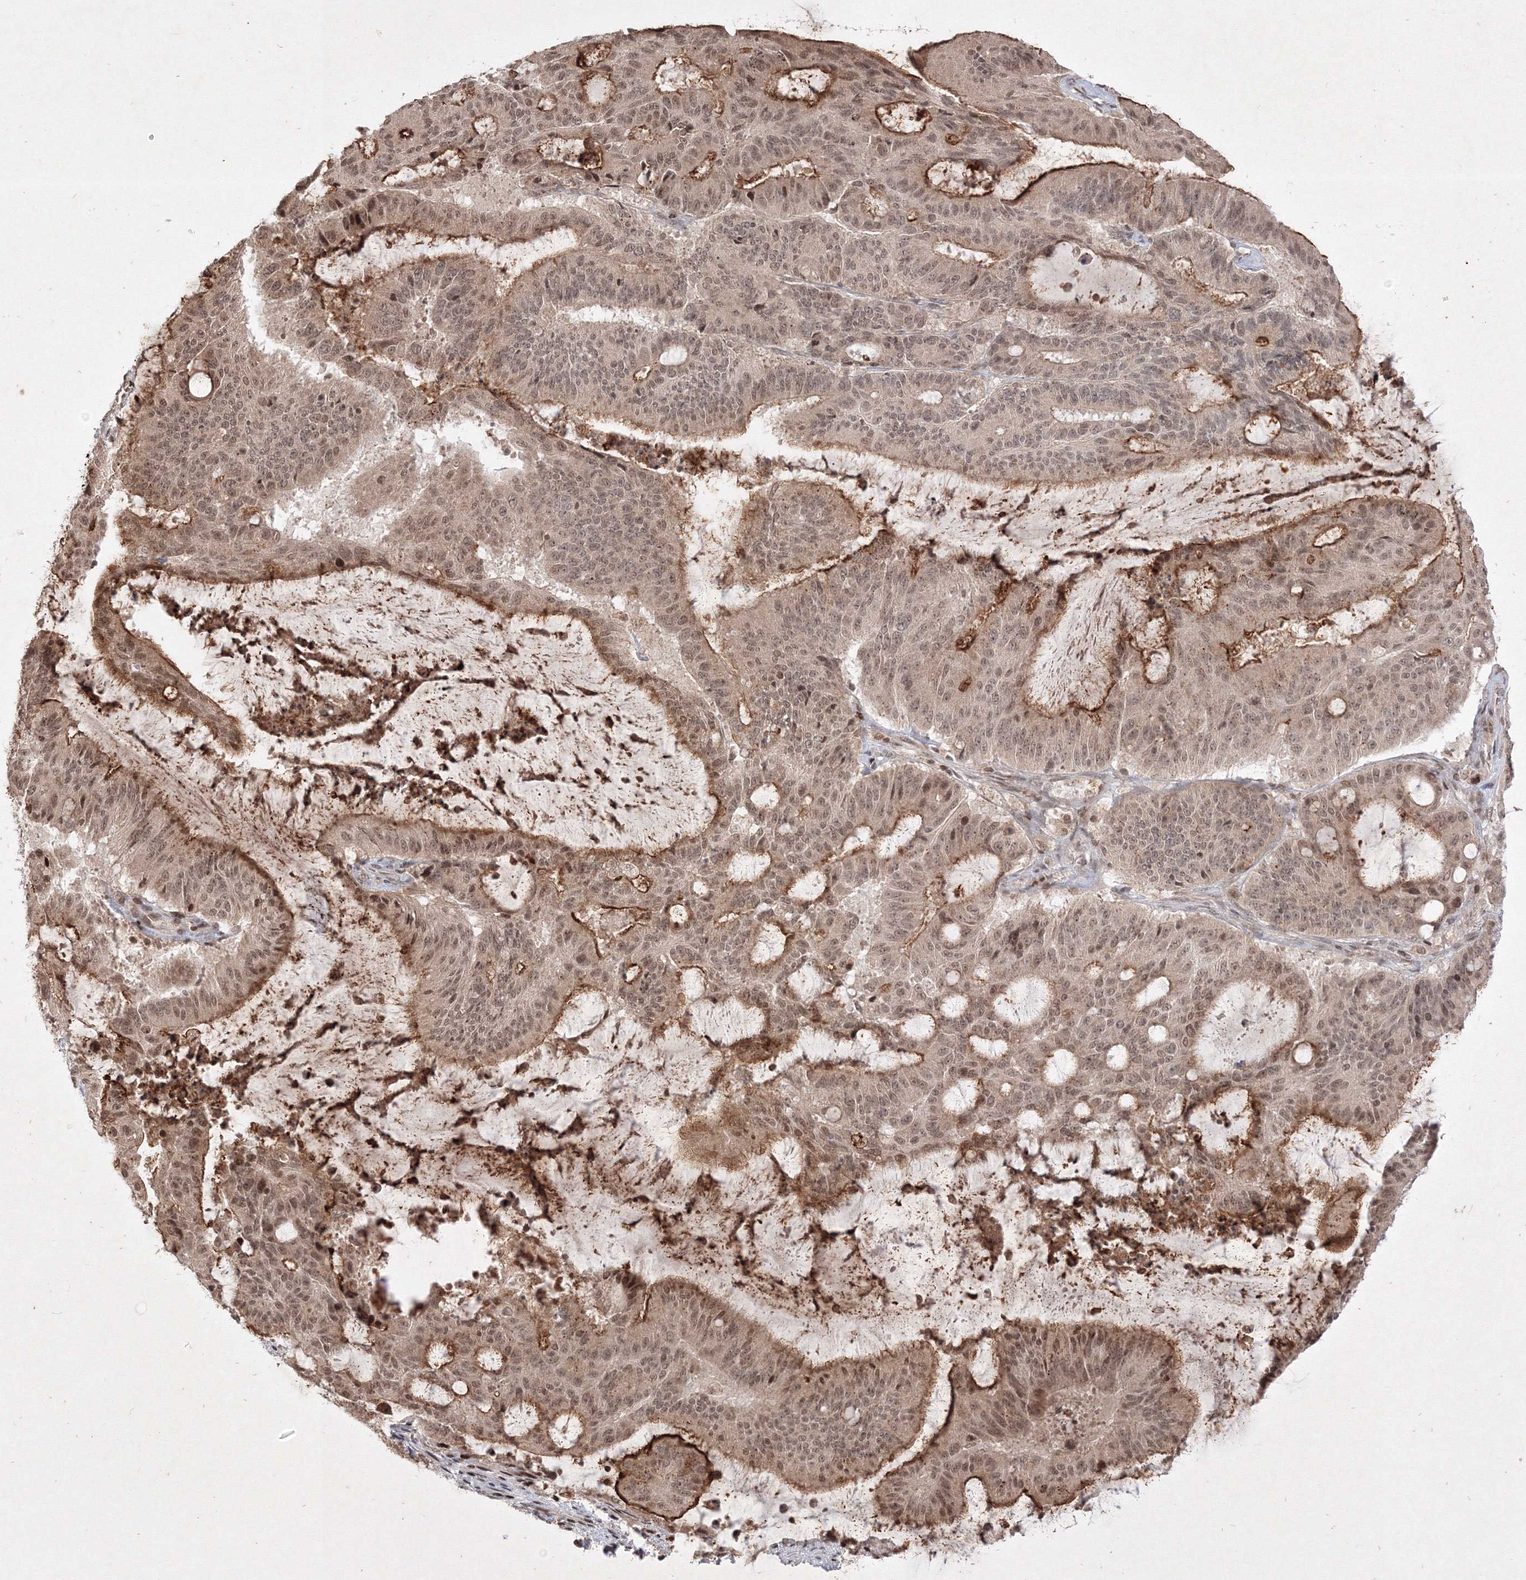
{"staining": {"intensity": "moderate", "quantity": "25%-75%", "location": "cytoplasmic/membranous,nuclear"}, "tissue": "liver cancer", "cell_type": "Tumor cells", "image_type": "cancer", "snomed": [{"axis": "morphology", "description": "Normal tissue, NOS"}, {"axis": "morphology", "description": "Cholangiocarcinoma"}, {"axis": "topography", "description": "Liver"}, {"axis": "topography", "description": "Peripheral nerve tissue"}], "caption": "An image showing moderate cytoplasmic/membranous and nuclear staining in about 25%-75% of tumor cells in liver cholangiocarcinoma, as visualized by brown immunohistochemical staining.", "gene": "TAB1", "patient": {"sex": "female", "age": 73}}